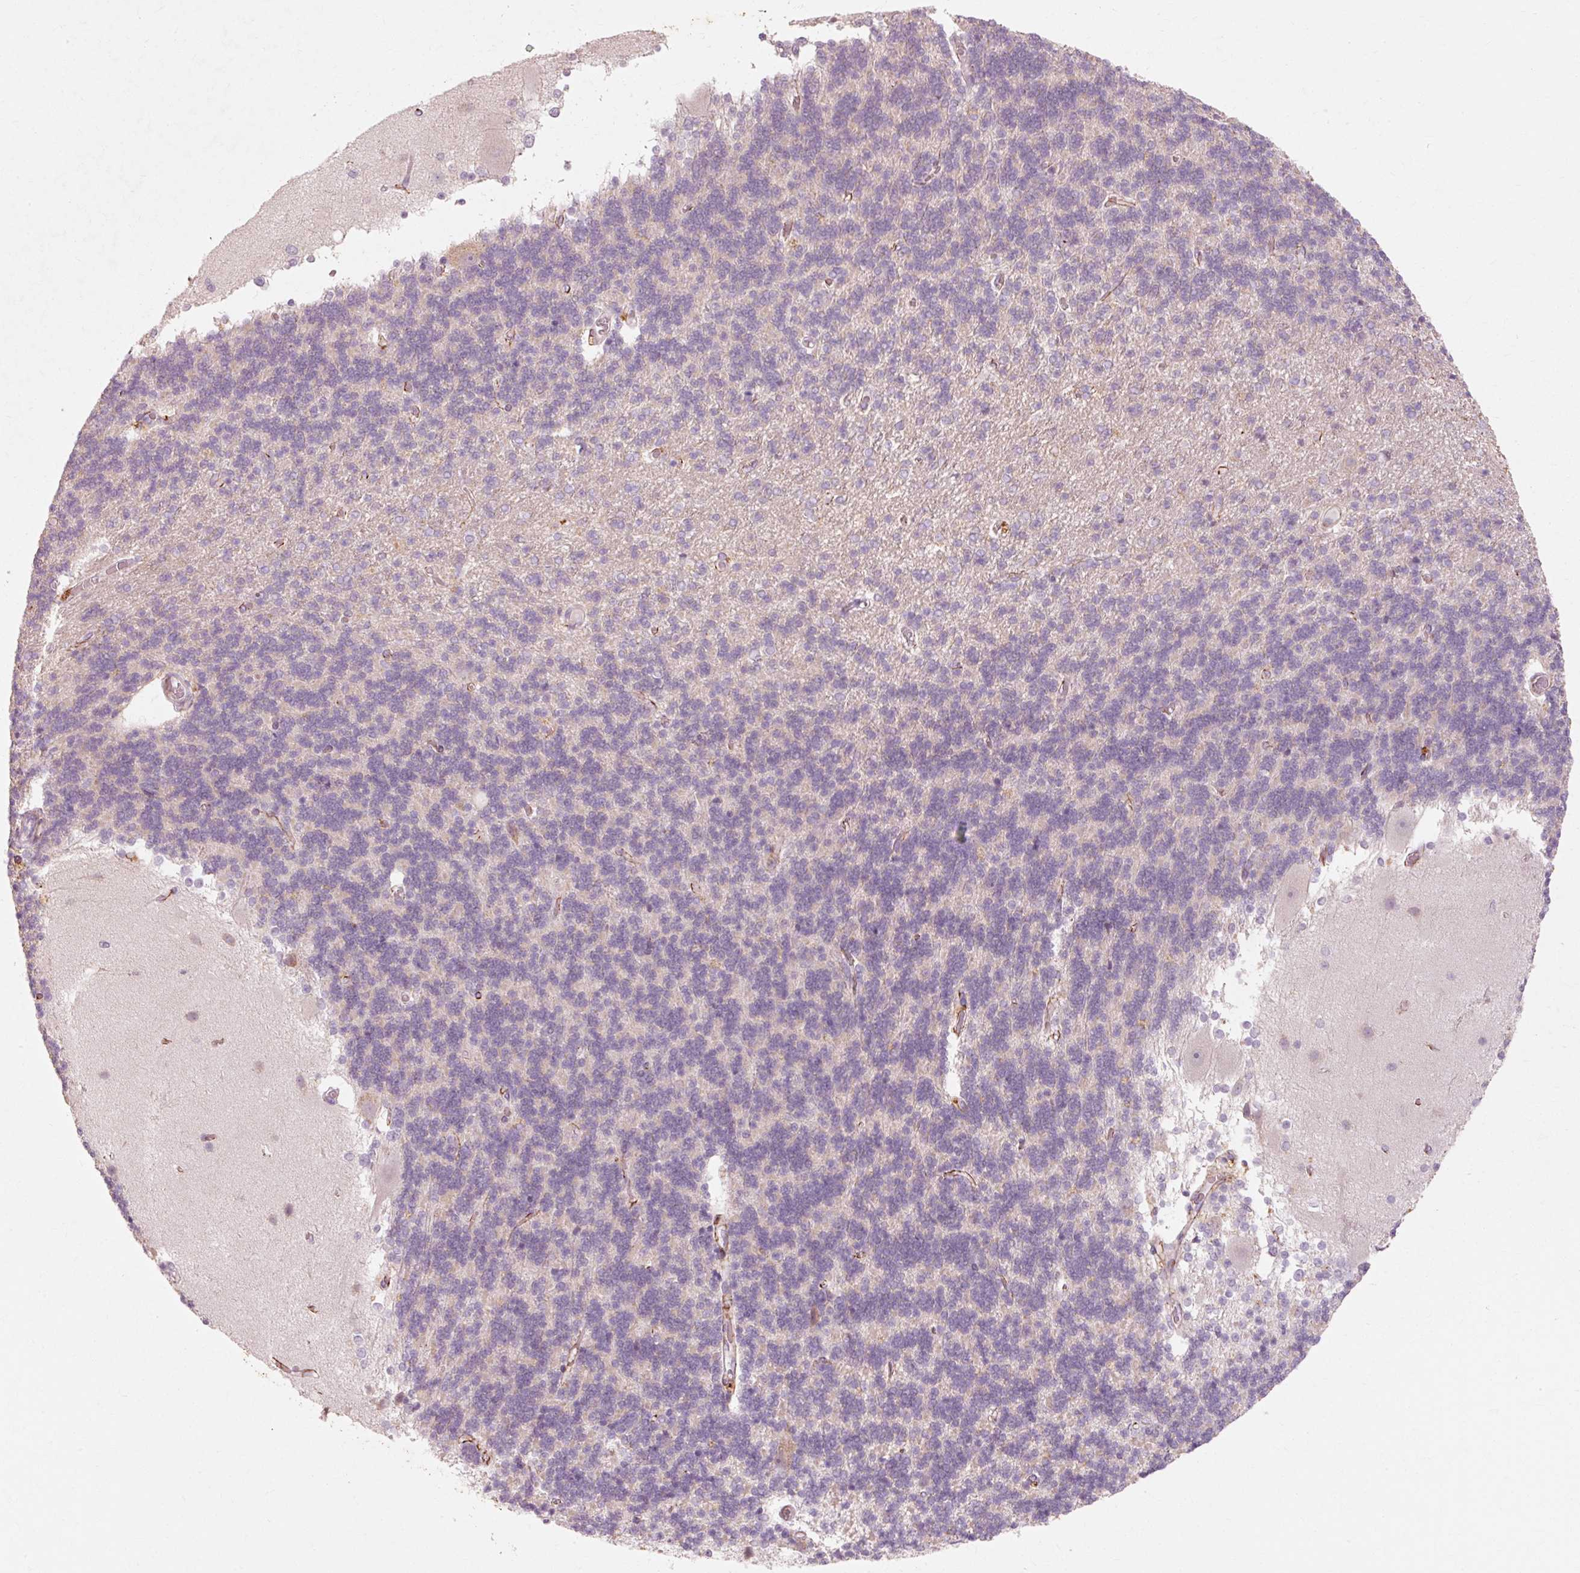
{"staining": {"intensity": "negative", "quantity": "none", "location": "none"}, "tissue": "cerebellum", "cell_type": "Cells in granular layer", "image_type": "normal", "snomed": [{"axis": "morphology", "description": "Normal tissue, NOS"}, {"axis": "topography", "description": "Cerebellum"}], "caption": "This micrograph is of unremarkable cerebellum stained with immunohistochemistry (IHC) to label a protein in brown with the nuclei are counter-stained blue. There is no staining in cells in granular layer.", "gene": "TRIM73", "patient": {"sex": "female", "age": 54}}